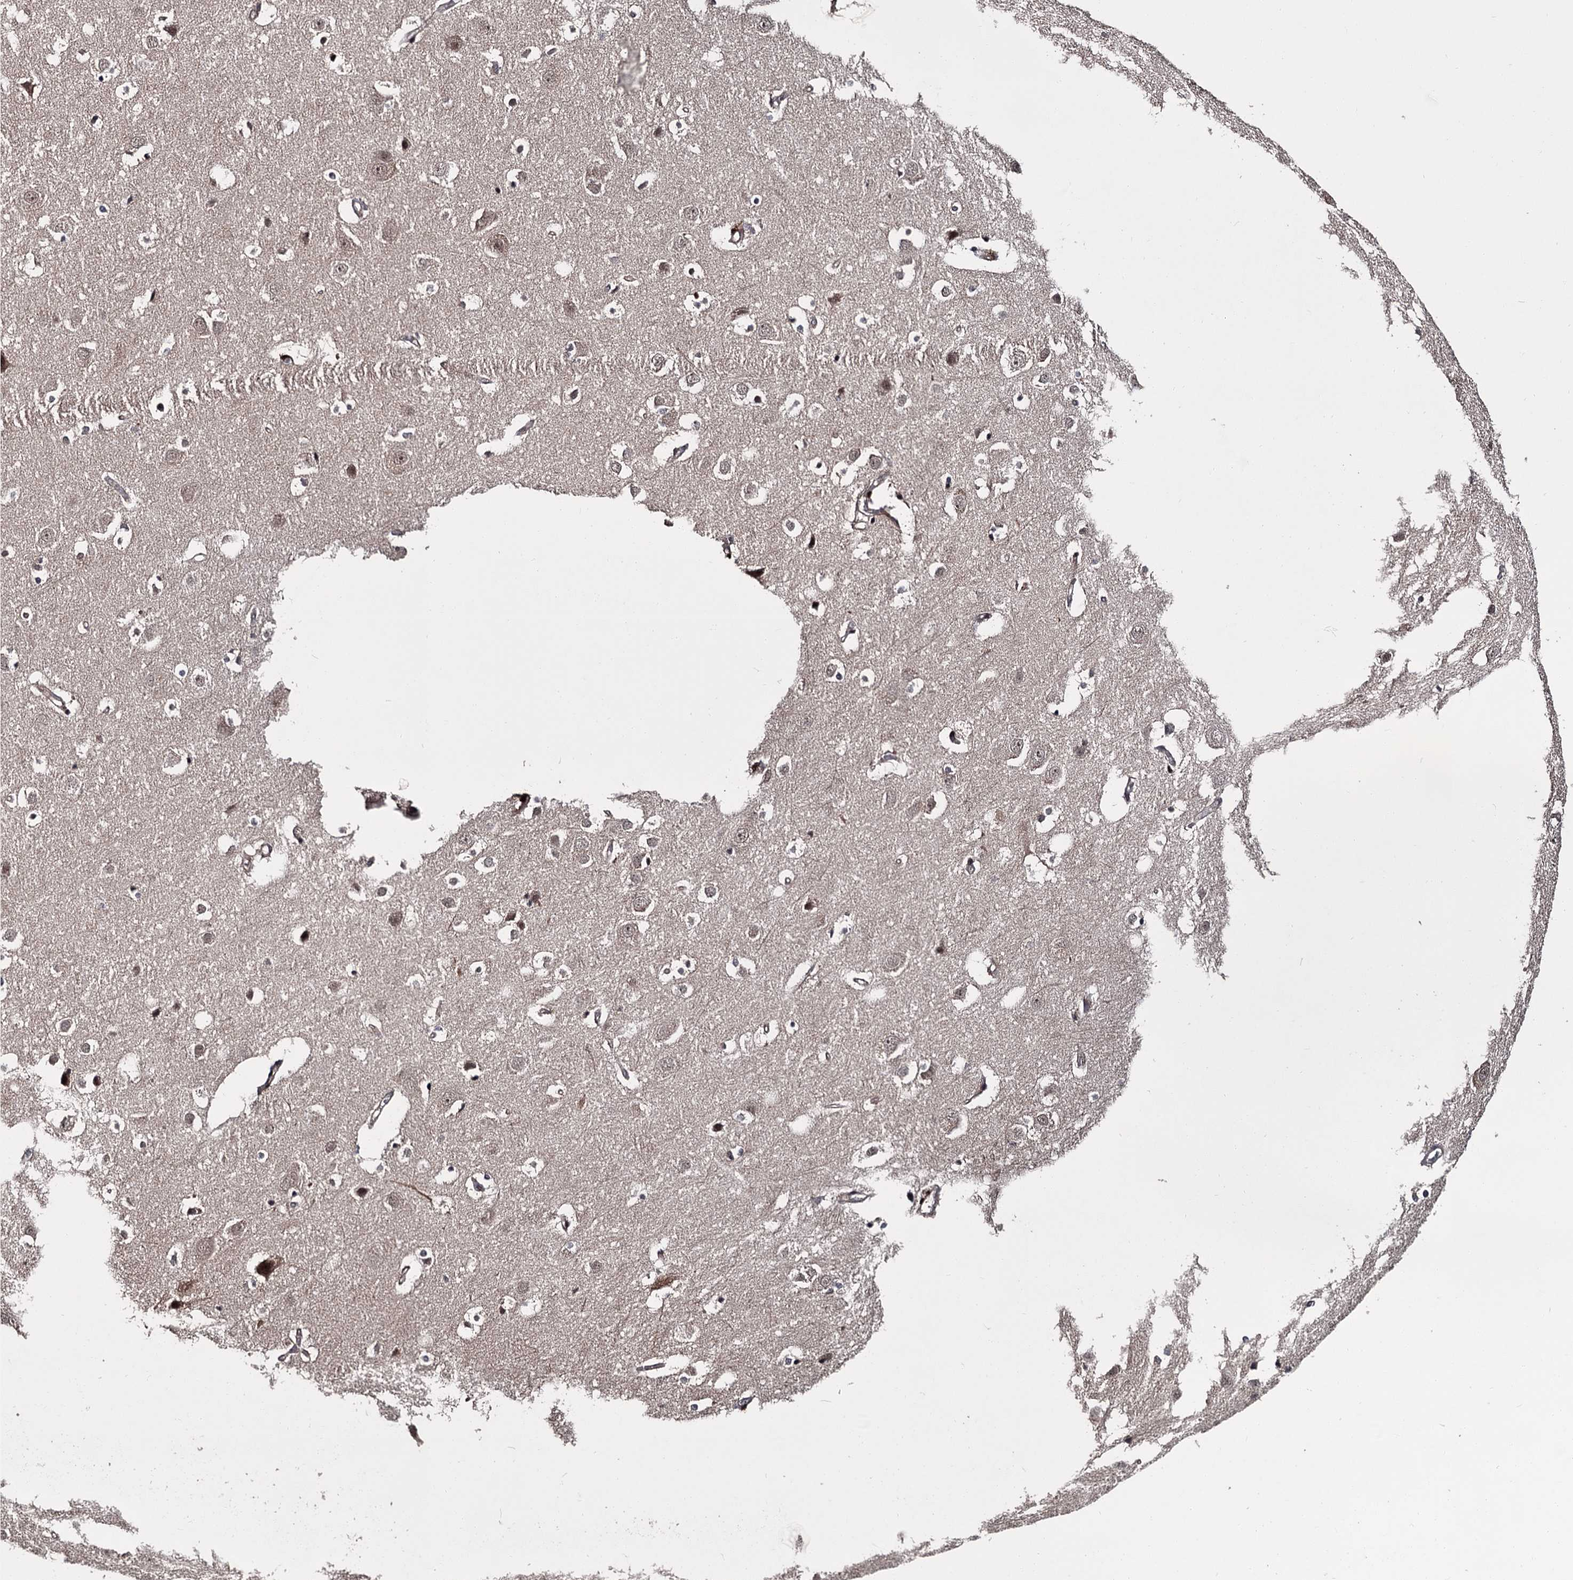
{"staining": {"intensity": "moderate", "quantity": ">75%", "location": "cytoplasmic/membranous"}, "tissue": "cerebral cortex", "cell_type": "Endothelial cells", "image_type": "normal", "snomed": [{"axis": "morphology", "description": "Normal tissue, NOS"}, {"axis": "topography", "description": "Cerebral cortex"}], "caption": "Human cerebral cortex stained with a brown dye shows moderate cytoplasmic/membranous positive staining in about >75% of endothelial cells.", "gene": "CDC42EP2", "patient": {"sex": "male", "age": 54}}